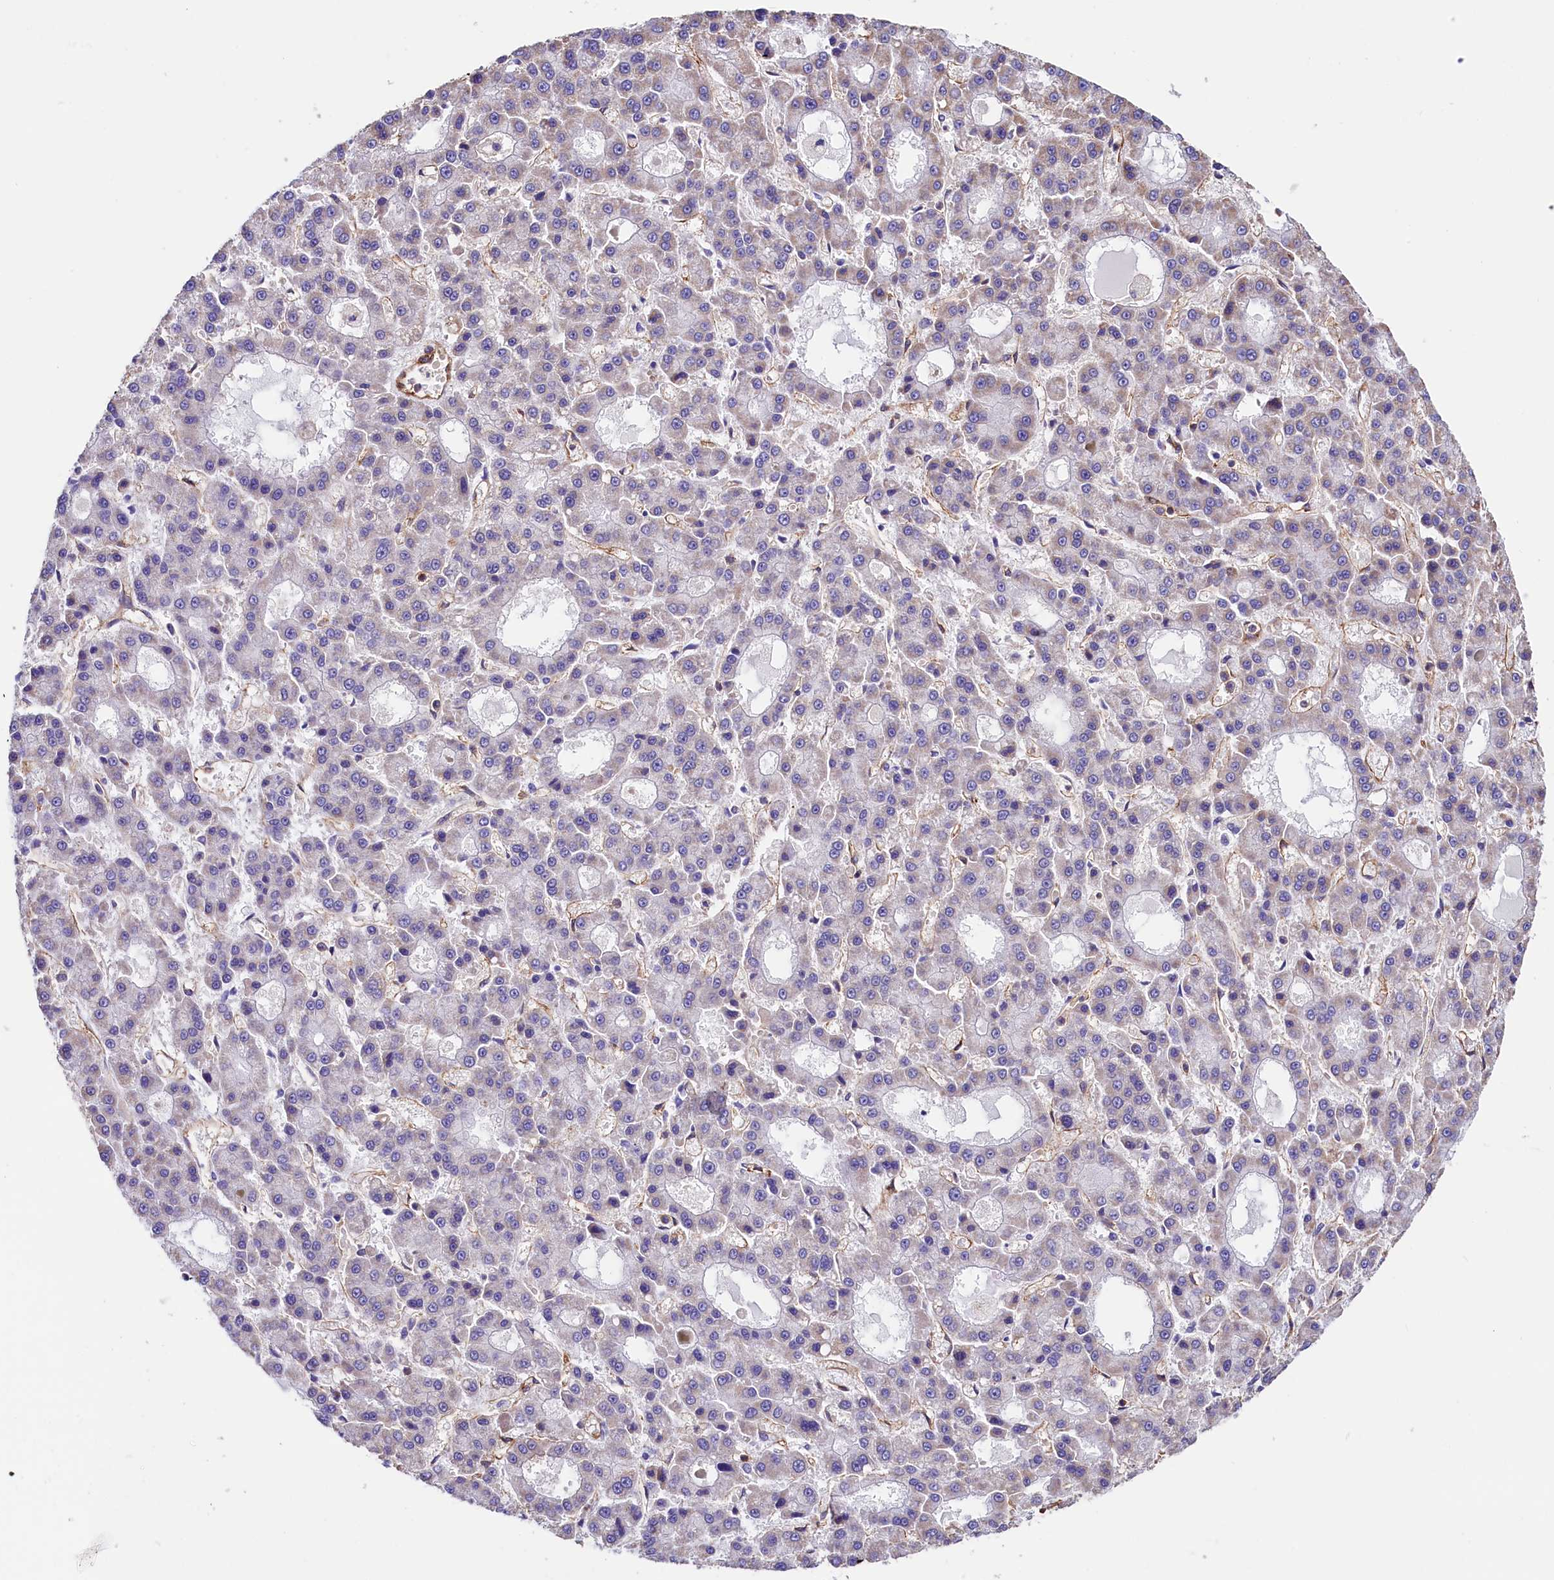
{"staining": {"intensity": "weak", "quantity": "<25%", "location": "cytoplasmic/membranous"}, "tissue": "liver cancer", "cell_type": "Tumor cells", "image_type": "cancer", "snomed": [{"axis": "morphology", "description": "Carcinoma, Hepatocellular, NOS"}, {"axis": "topography", "description": "Liver"}], "caption": "The image exhibits no significant staining in tumor cells of liver cancer. (DAB IHC, high magnification).", "gene": "ATP2B4", "patient": {"sex": "male", "age": 70}}